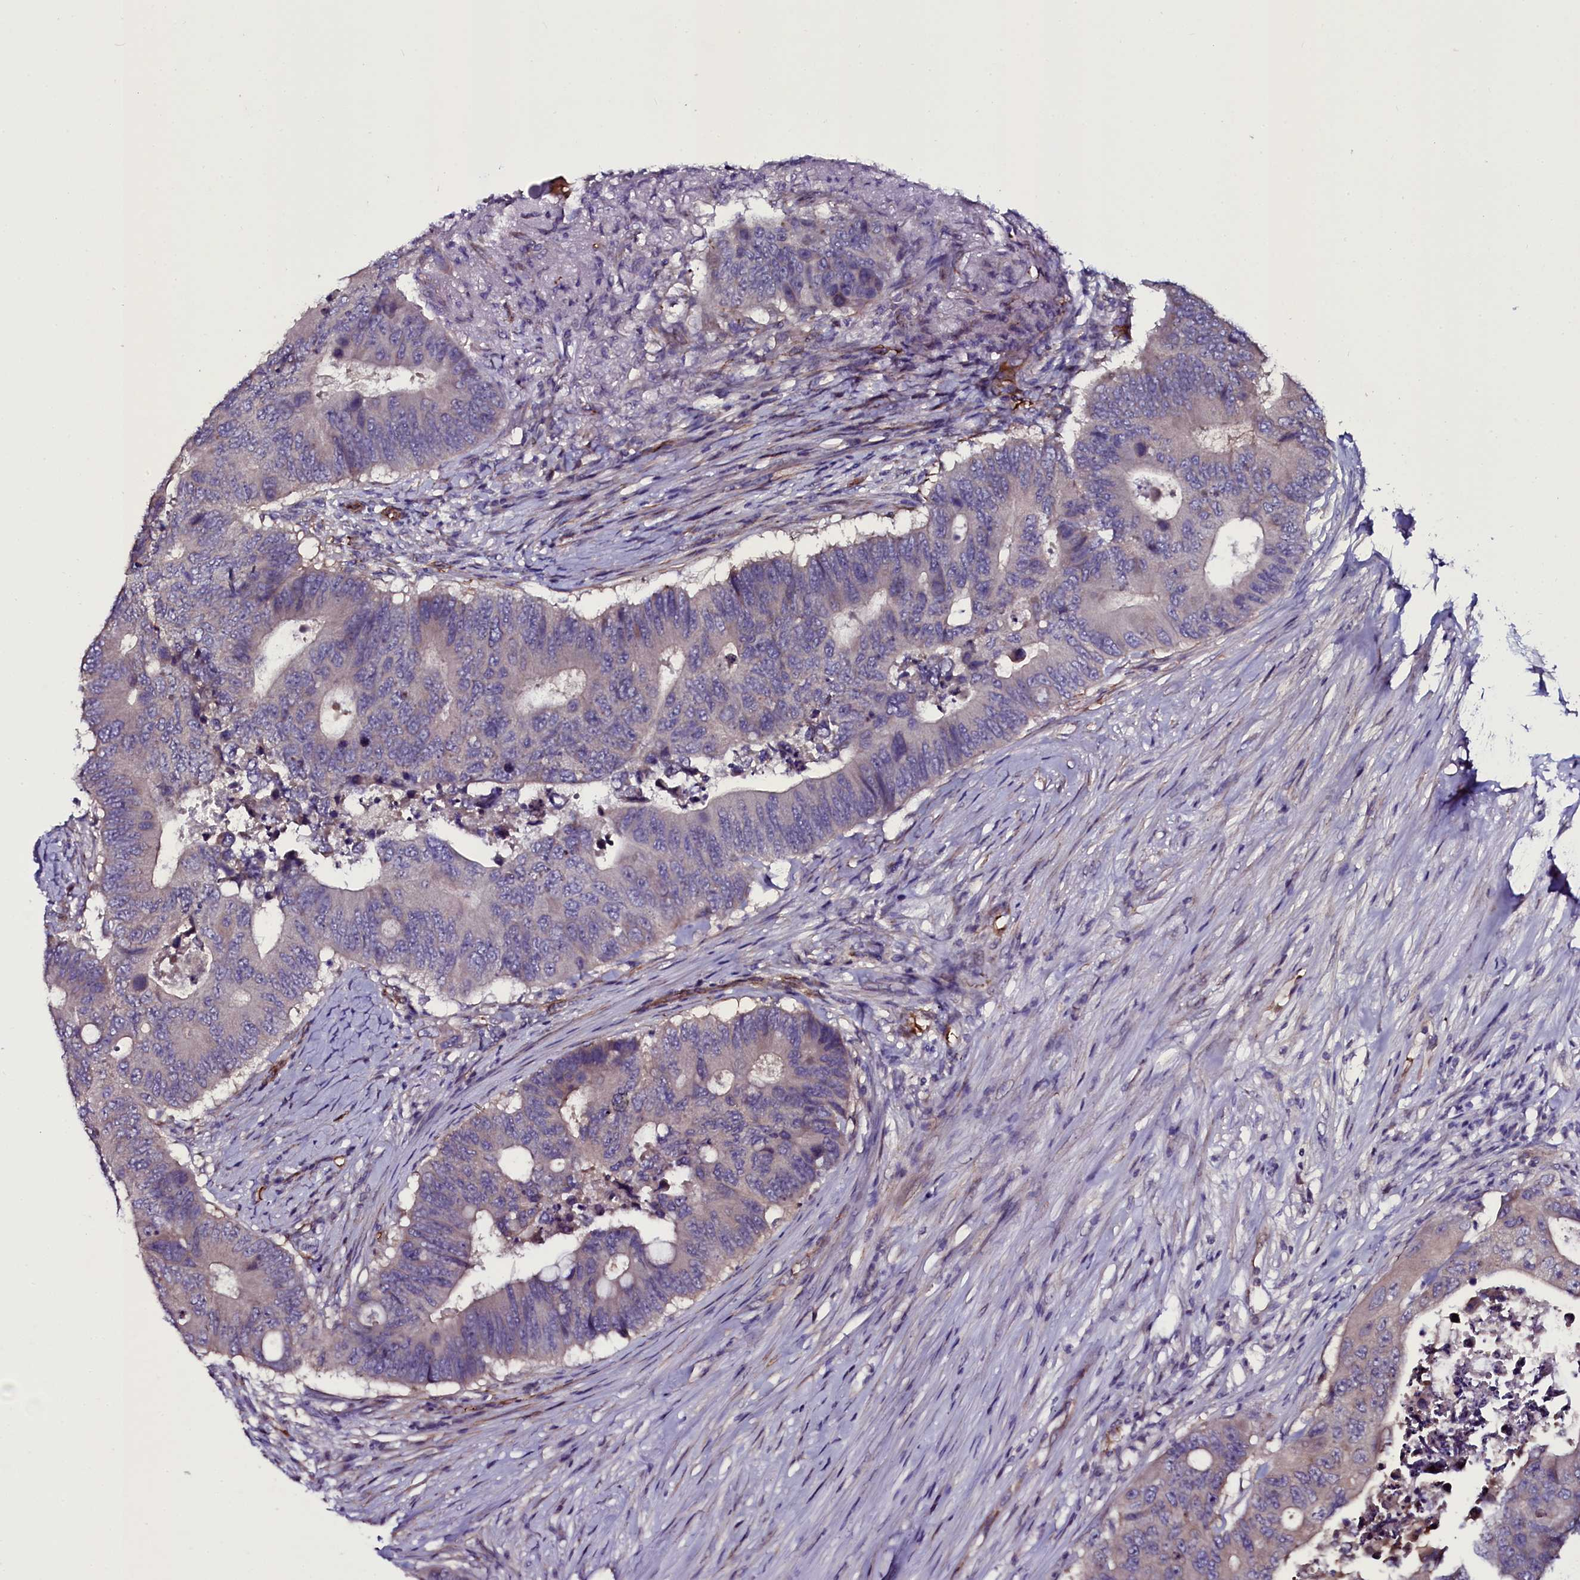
{"staining": {"intensity": "negative", "quantity": "none", "location": "none"}, "tissue": "colorectal cancer", "cell_type": "Tumor cells", "image_type": "cancer", "snomed": [{"axis": "morphology", "description": "Adenocarcinoma, NOS"}, {"axis": "topography", "description": "Colon"}], "caption": "DAB (3,3'-diaminobenzidine) immunohistochemical staining of human colorectal adenocarcinoma reveals no significant expression in tumor cells. The staining was performed using DAB (3,3'-diaminobenzidine) to visualize the protein expression in brown, while the nuclei were stained in blue with hematoxylin (Magnification: 20x).", "gene": "MEX3C", "patient": {"sex": "male", "age": 71}}